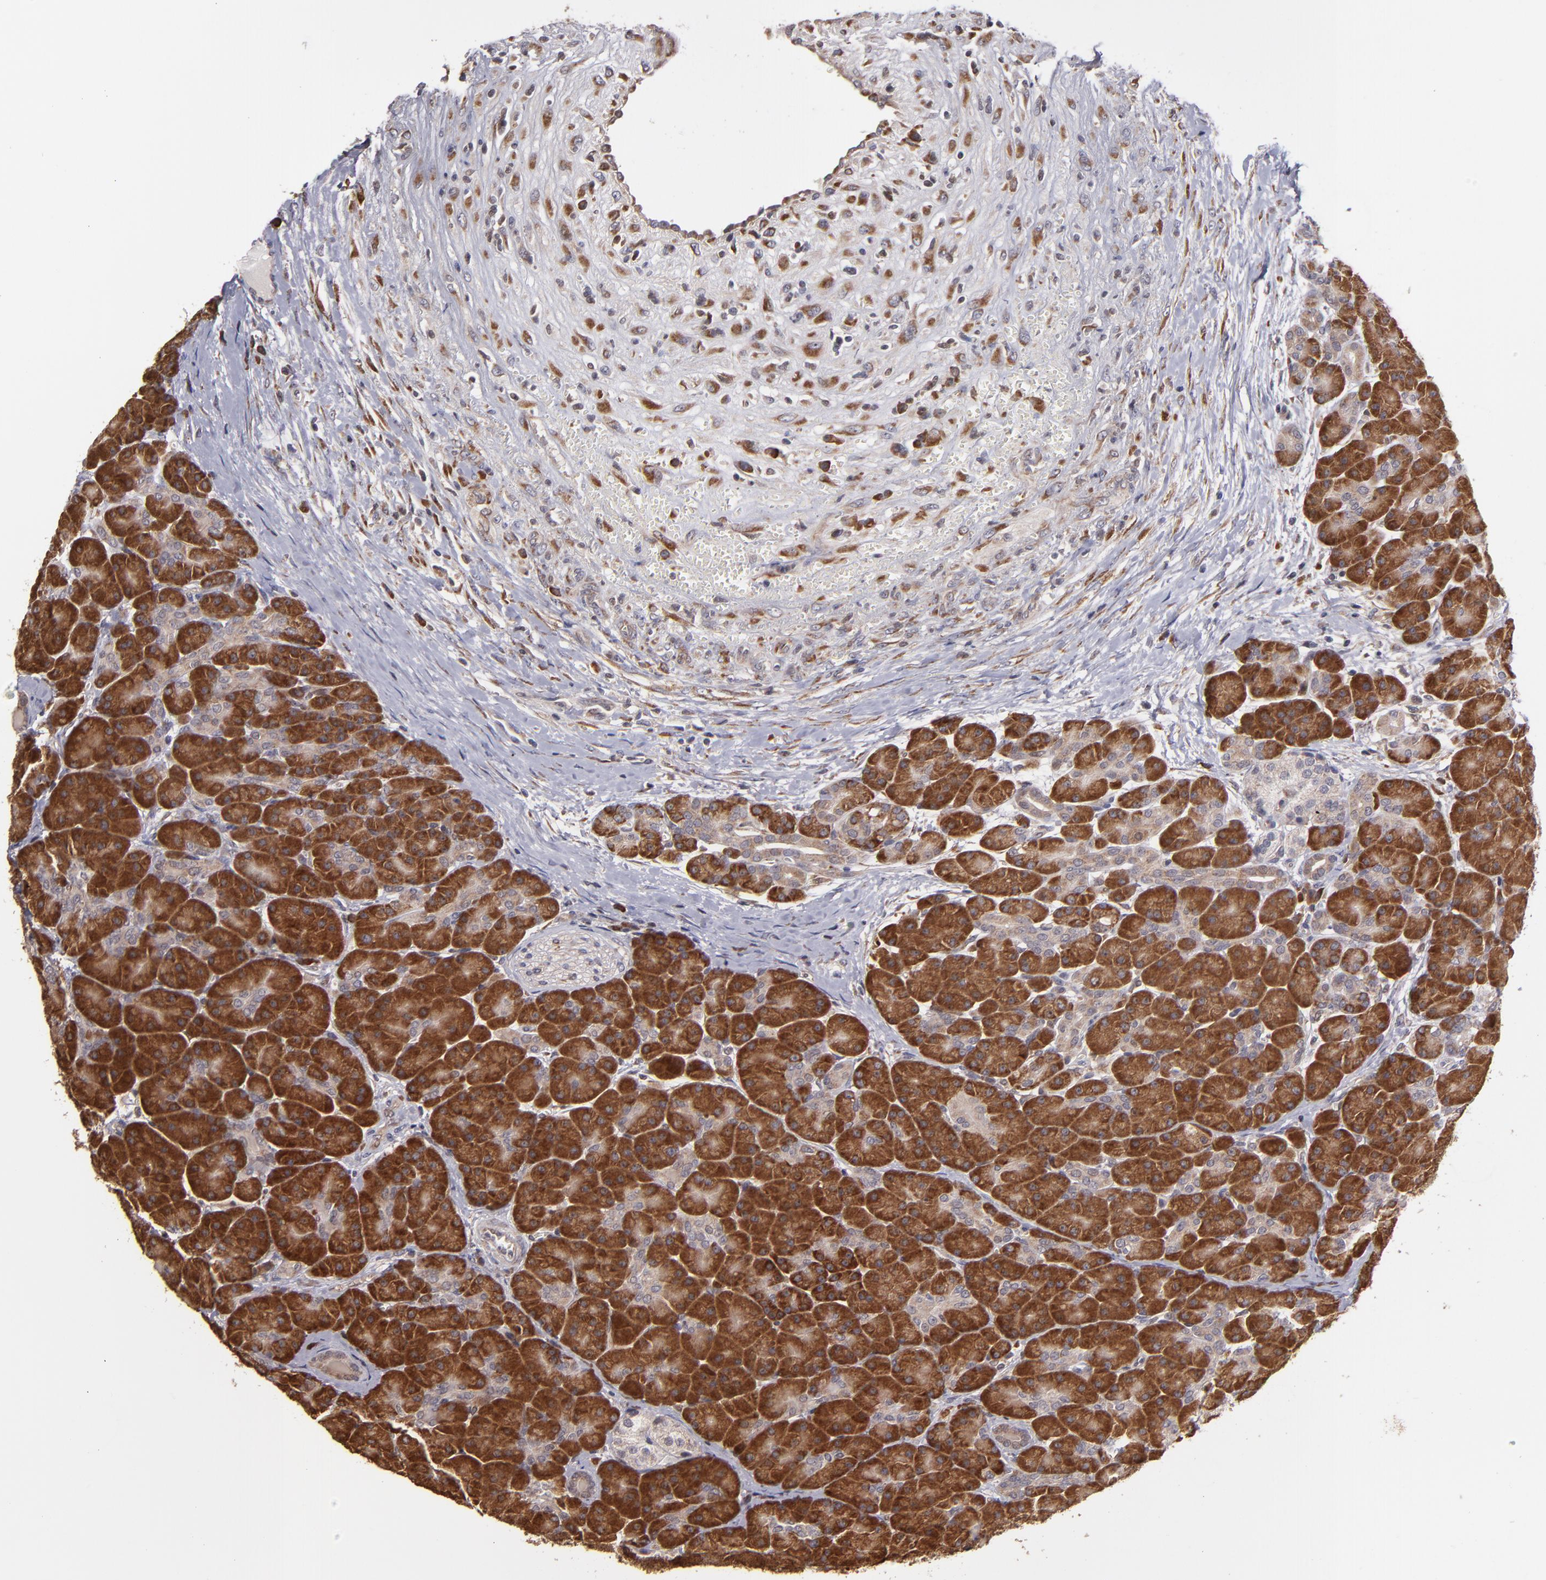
{"staining": {"intensity": "strong", "quantity": ">75%", "location": "cytoplasmic/membranous"}, "tissue": "pancreas", "cell_type": "Exocrine glandular cells", "image_type": "normal", "snomed": [{"axis": "morphology", "description": "Normal tissue, NOS"}, {"axis": "topography", "description": "Pancreas"}], "caption": "Brown immunohistochemical staining in unremarkable human pancreas displays strong cytoplasmic/membranous staining in about >75% of exocrine glandular cells.", "gene": "CASP1", "patient": {"sex": "male", "age": 66}}